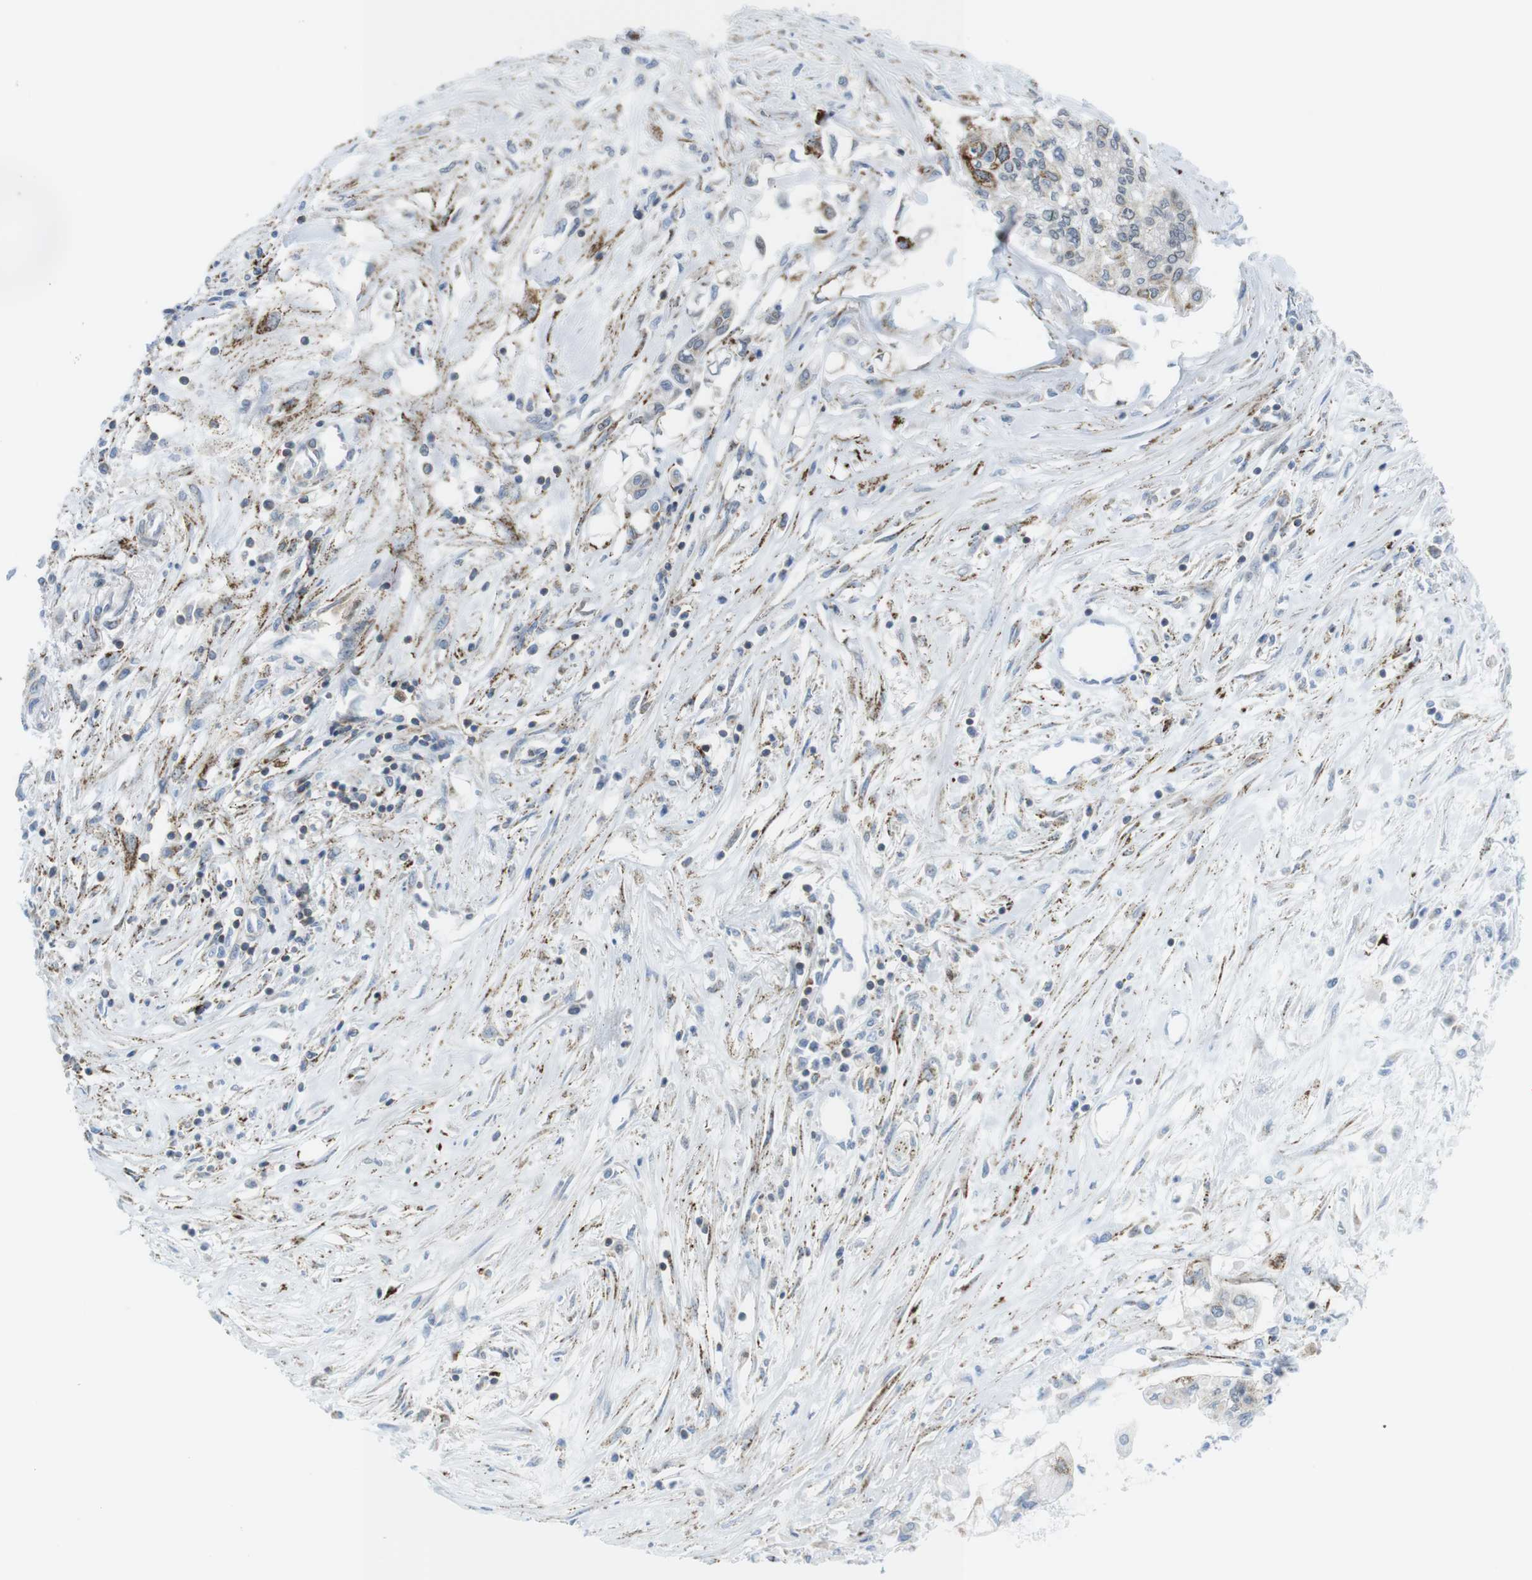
{"staining": {"intensity": "negative", "quantity": "none", "location": "none"}, "tissue": "pancreatic cancer", "cell_type": "Tumor cells", "image_type": "cancer", "snomed": [{"axis": "morphology", "description": "Adenocarcinoma, NOS"}, {"axis": "topography", "description": "Pancreas"}], "caption": "Pancreatic cancer was stained to show a protein in brown. There is no significant staining in tumor cells.", "gene": "KCNE3", "patient": {"sex": "female", "age": 77}}